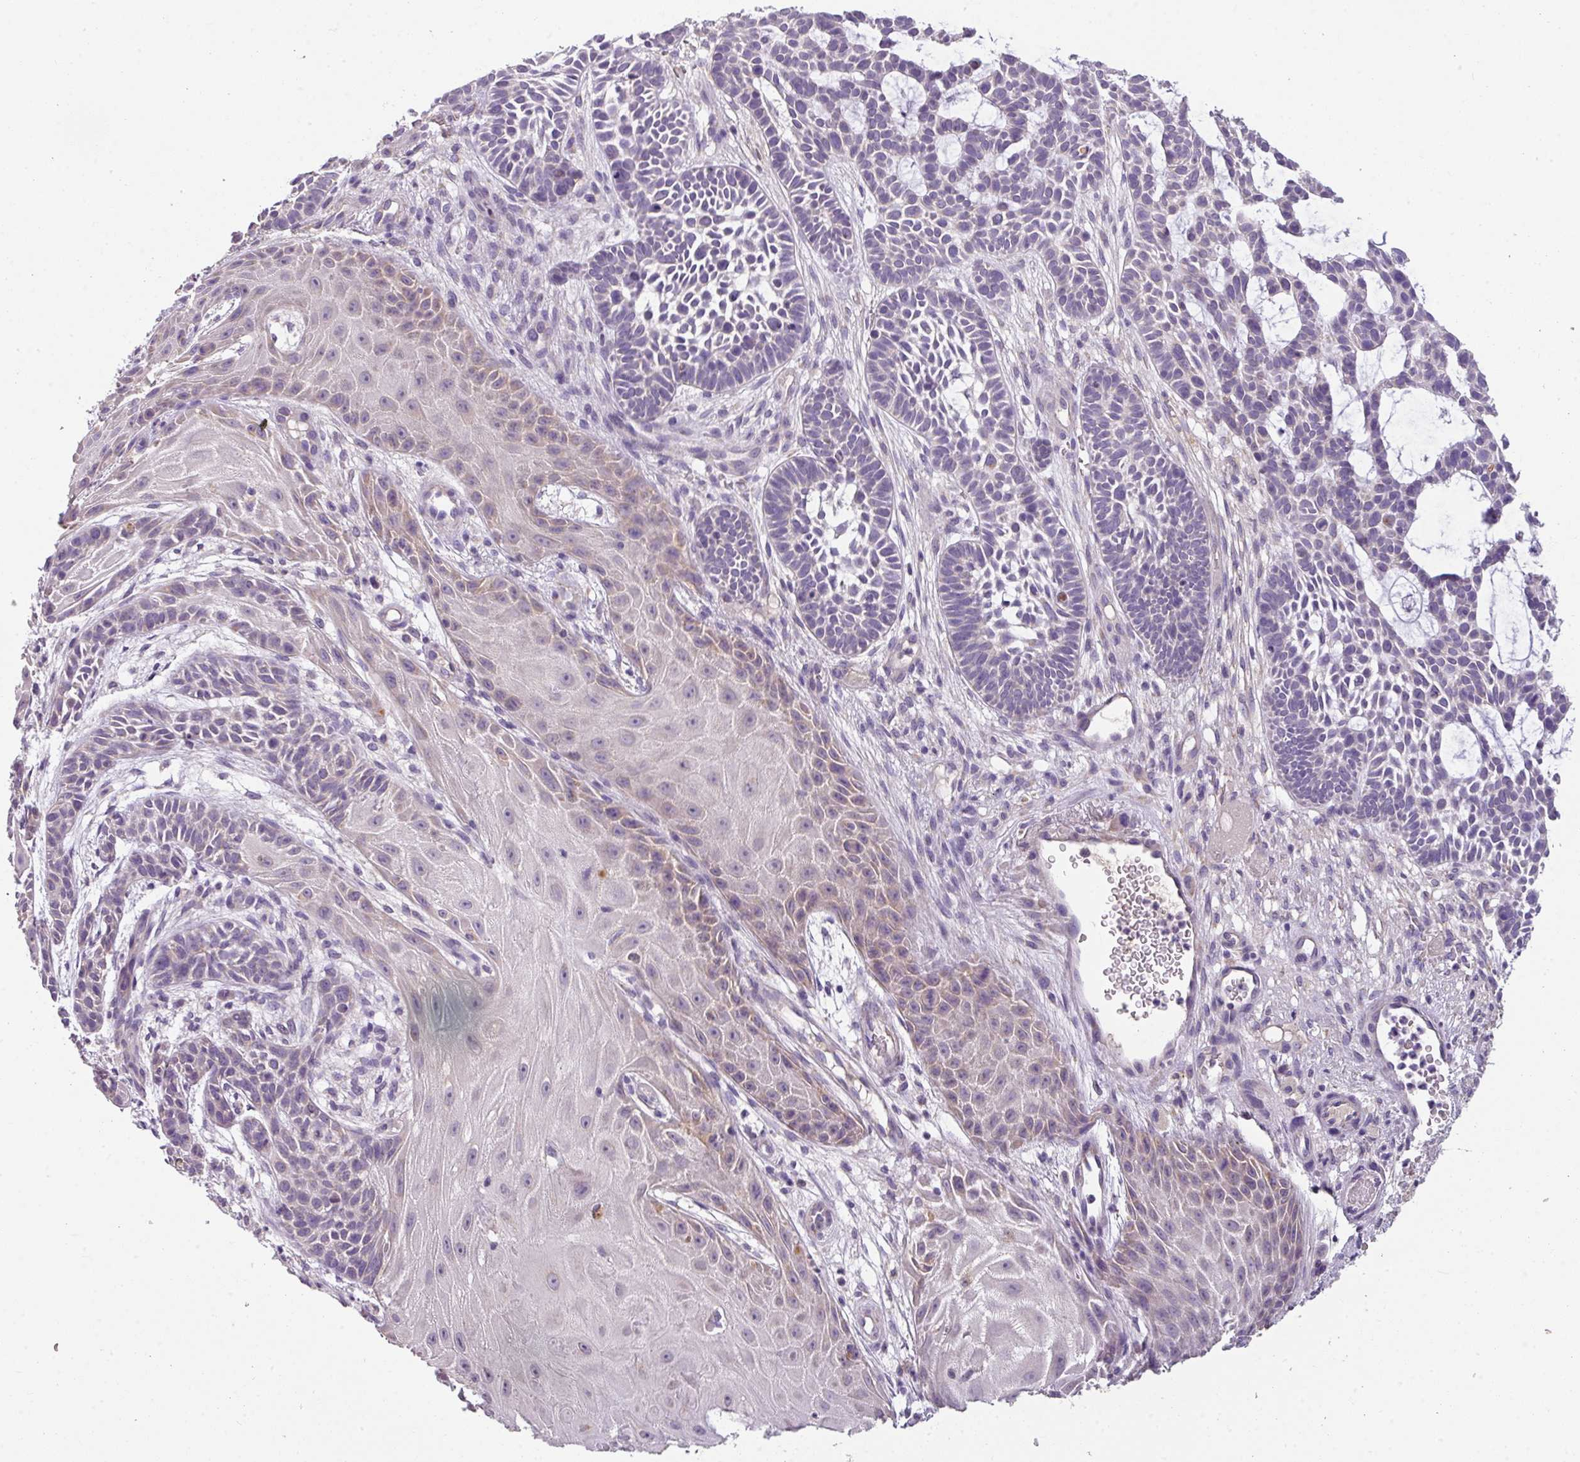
{"staining": {"intensity": "negative", "quantity": "none", "location": "none"}, "tissue": "skin cancer", "cell_type": "Tumor cells", "image_type": "cancer", "snomed": [{"axis": "morphology", "description": "Basal cell carcinoma"}, {"axis": "topography", "description": "Skin"}], "caption": "Immunohistochemistry (IHC) of human skin cancer reveals no expression in tumor cells.", "gene": "PALS2", "patient": {"sex": "male", "age": 89}}